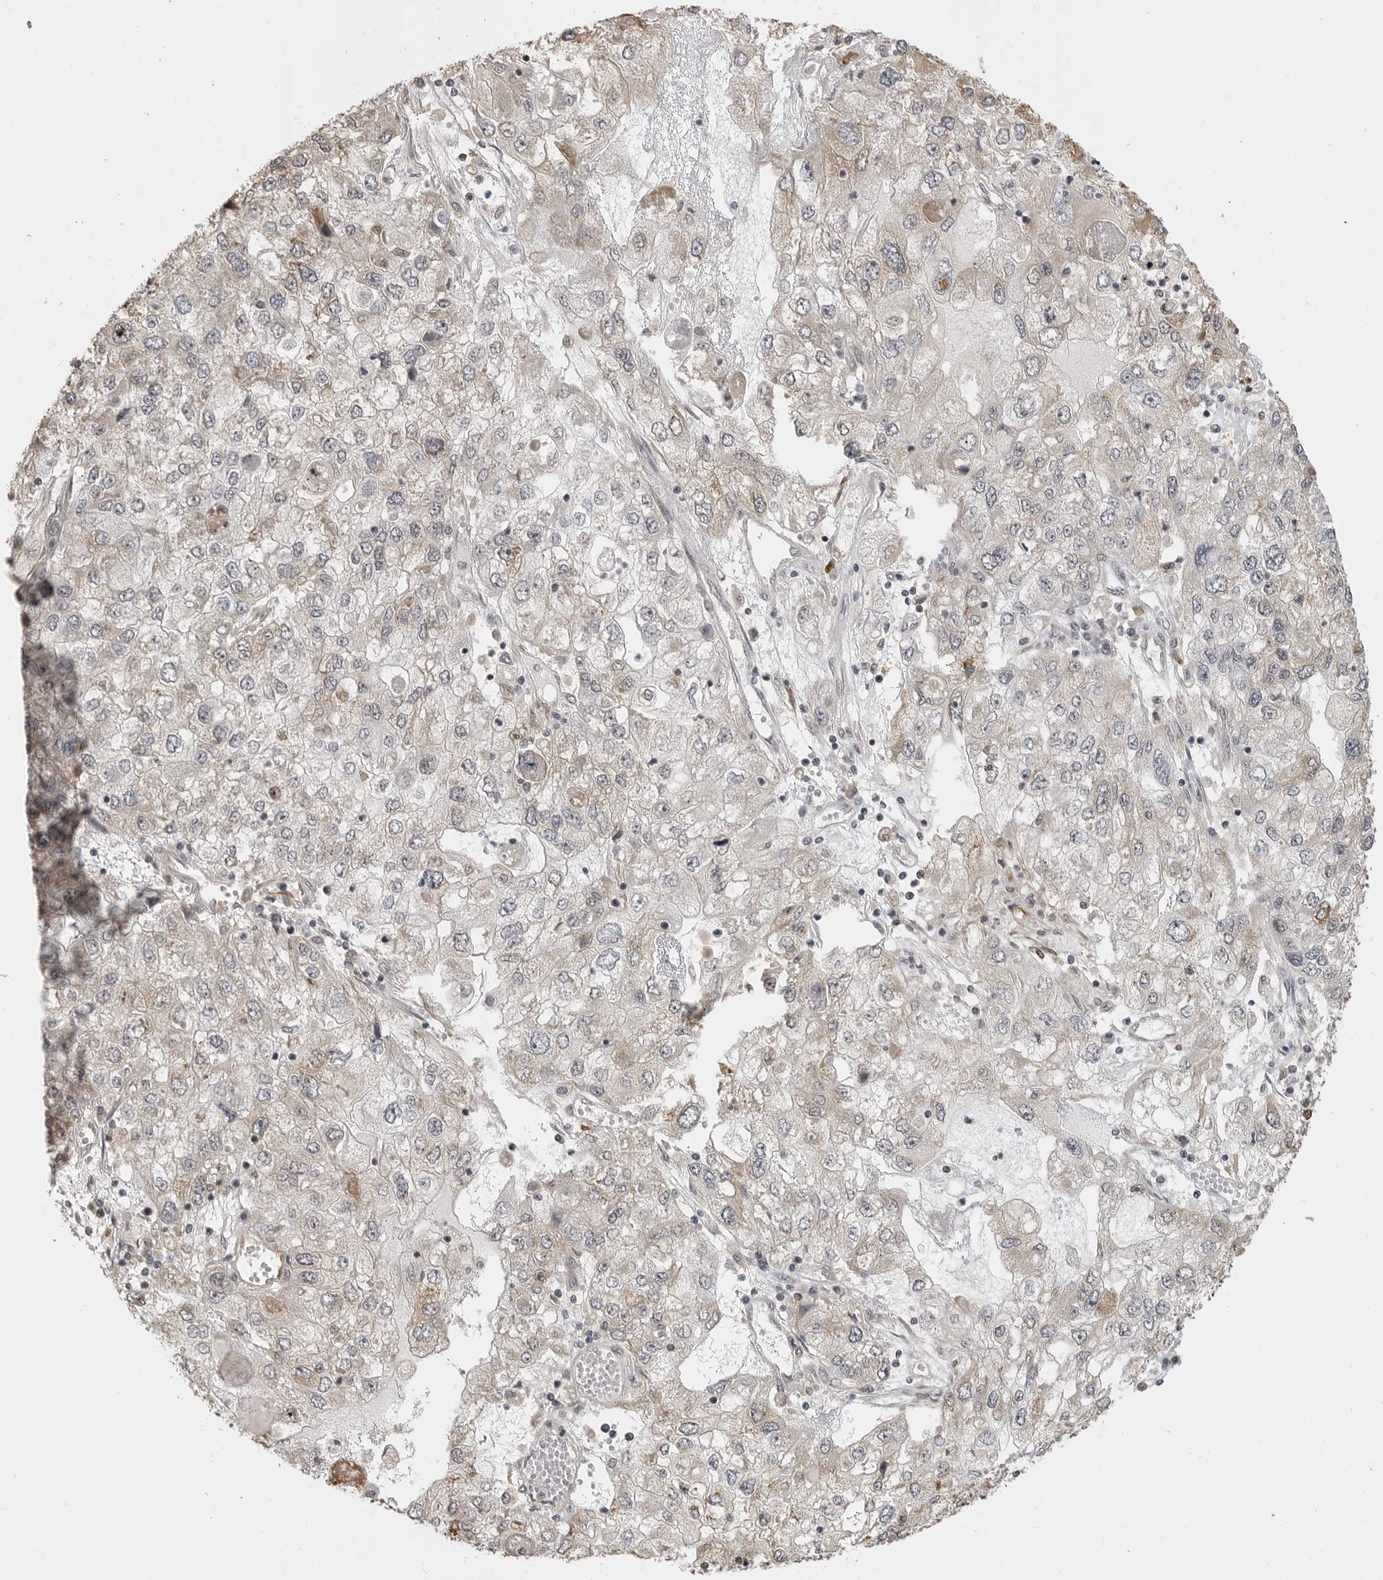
{"staining": {"intensity": "weak", "quantity": "25%-75%", "location": "cytoplasmic/membranous"}, "tissue": "endometrial cancer", "cell_type": "Tumor cells", "image_type": "cancer", "snomed": [{"axis": "morphology", "description": "Adenocarcinoma, NOS"}, {"axis": "topography", "description": "Endometrium"}], "caption": "Approximately 25%-75% of tumor cells in endometrial cancer demonstrate weak cytoplasmic/membranous protein positivity as visualized by brown immunohistochemical staining.", "gene": "IDO1", "patient": {"sex": "female", "age": 49}}